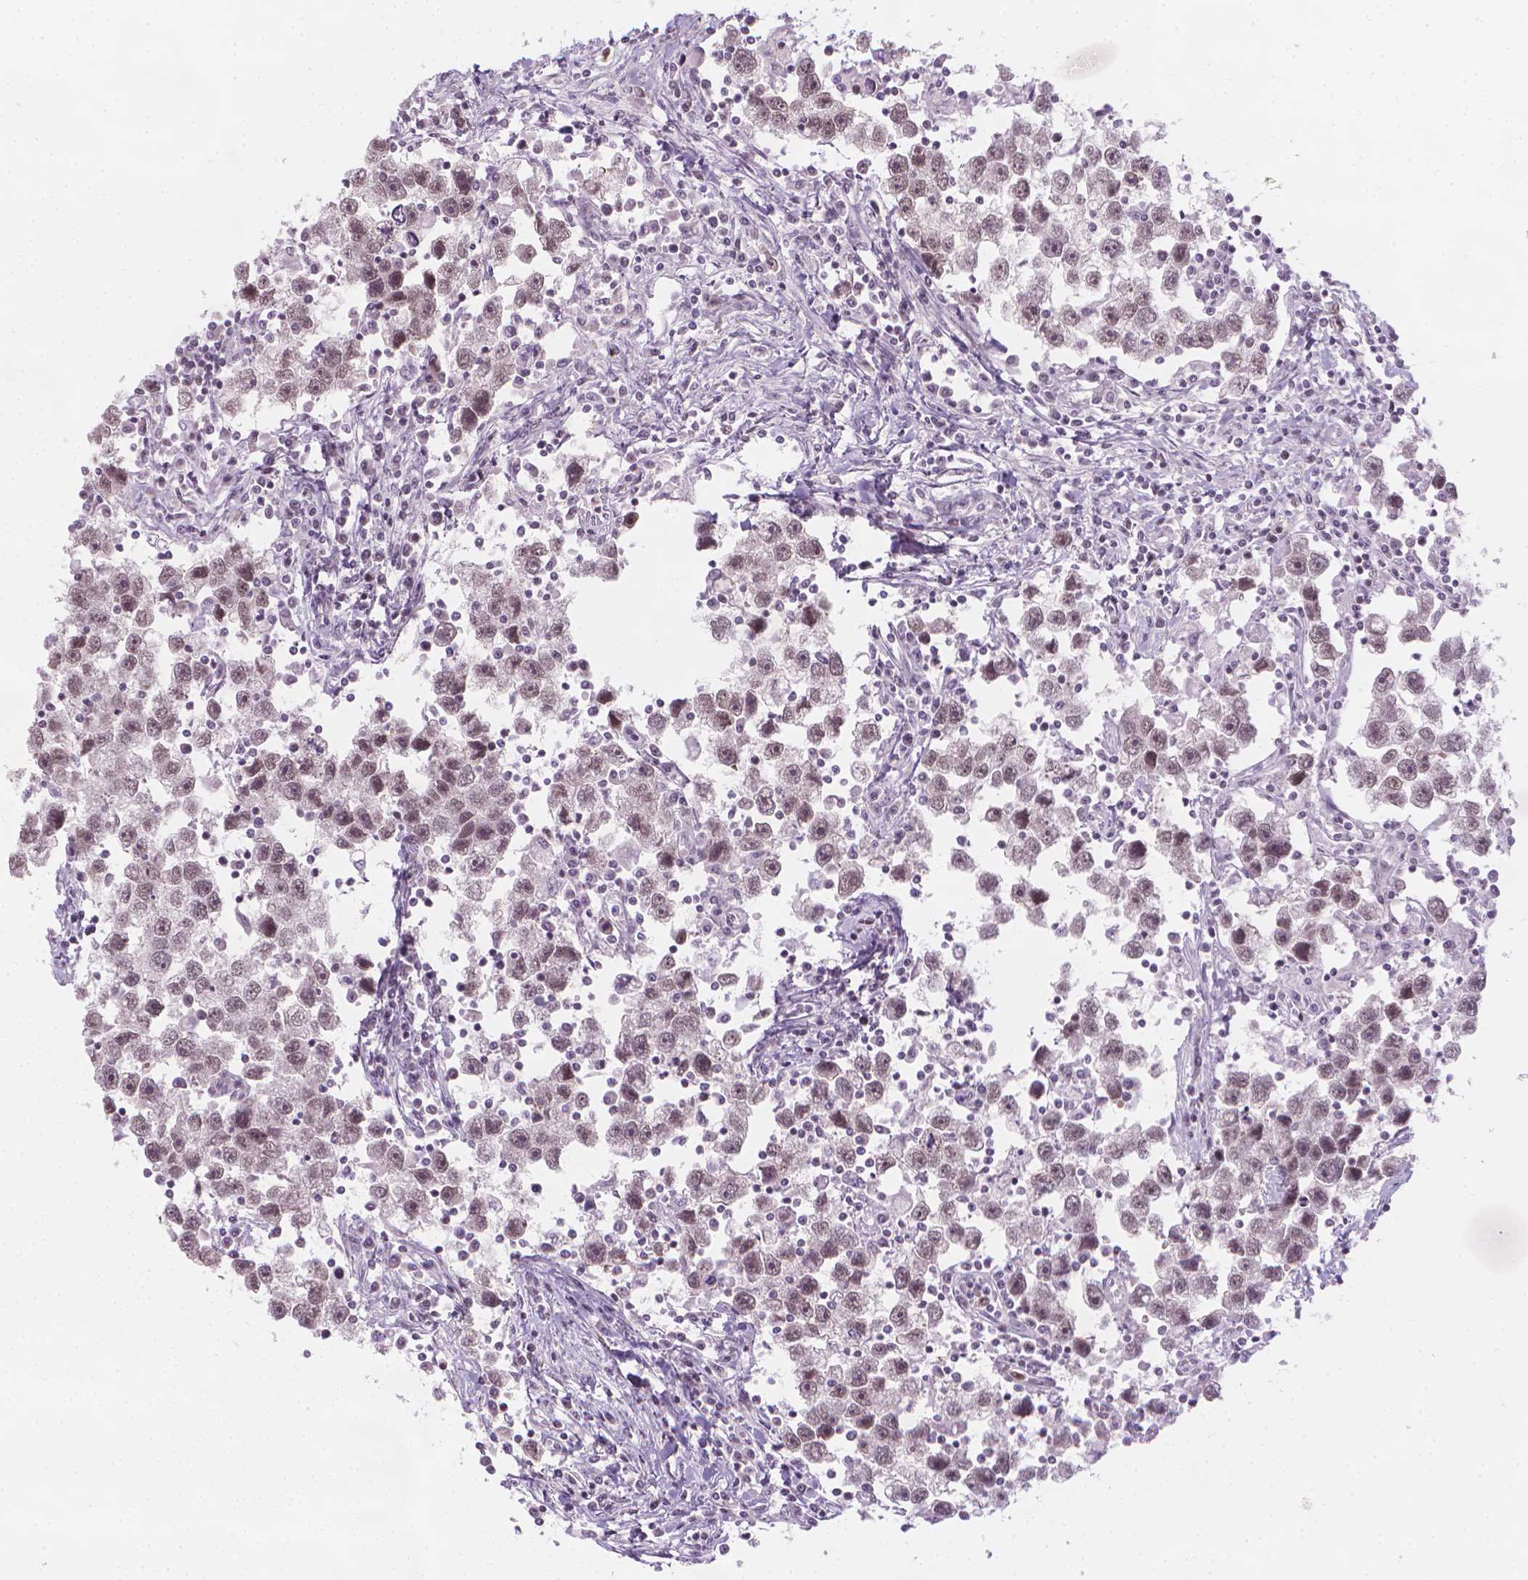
{"staining": {"intensity": "moderate", "quantity": ">75%", "location": "nuclear"}, "tissue": "testis cancer", "cell_type": "Tumor cells", "image_type": "cancer", "snomed": [{"axis": "morphology", "description": "Seminoma, NOS"}, {"axis": "topography", "description": "Testis"}], "caption": "A brown stain shows moderate nuclear positivity of a protein in testis seminoma tumor cells.", "gene": "CDKN1C", "patient": {"sex": "male", "age": 30}}